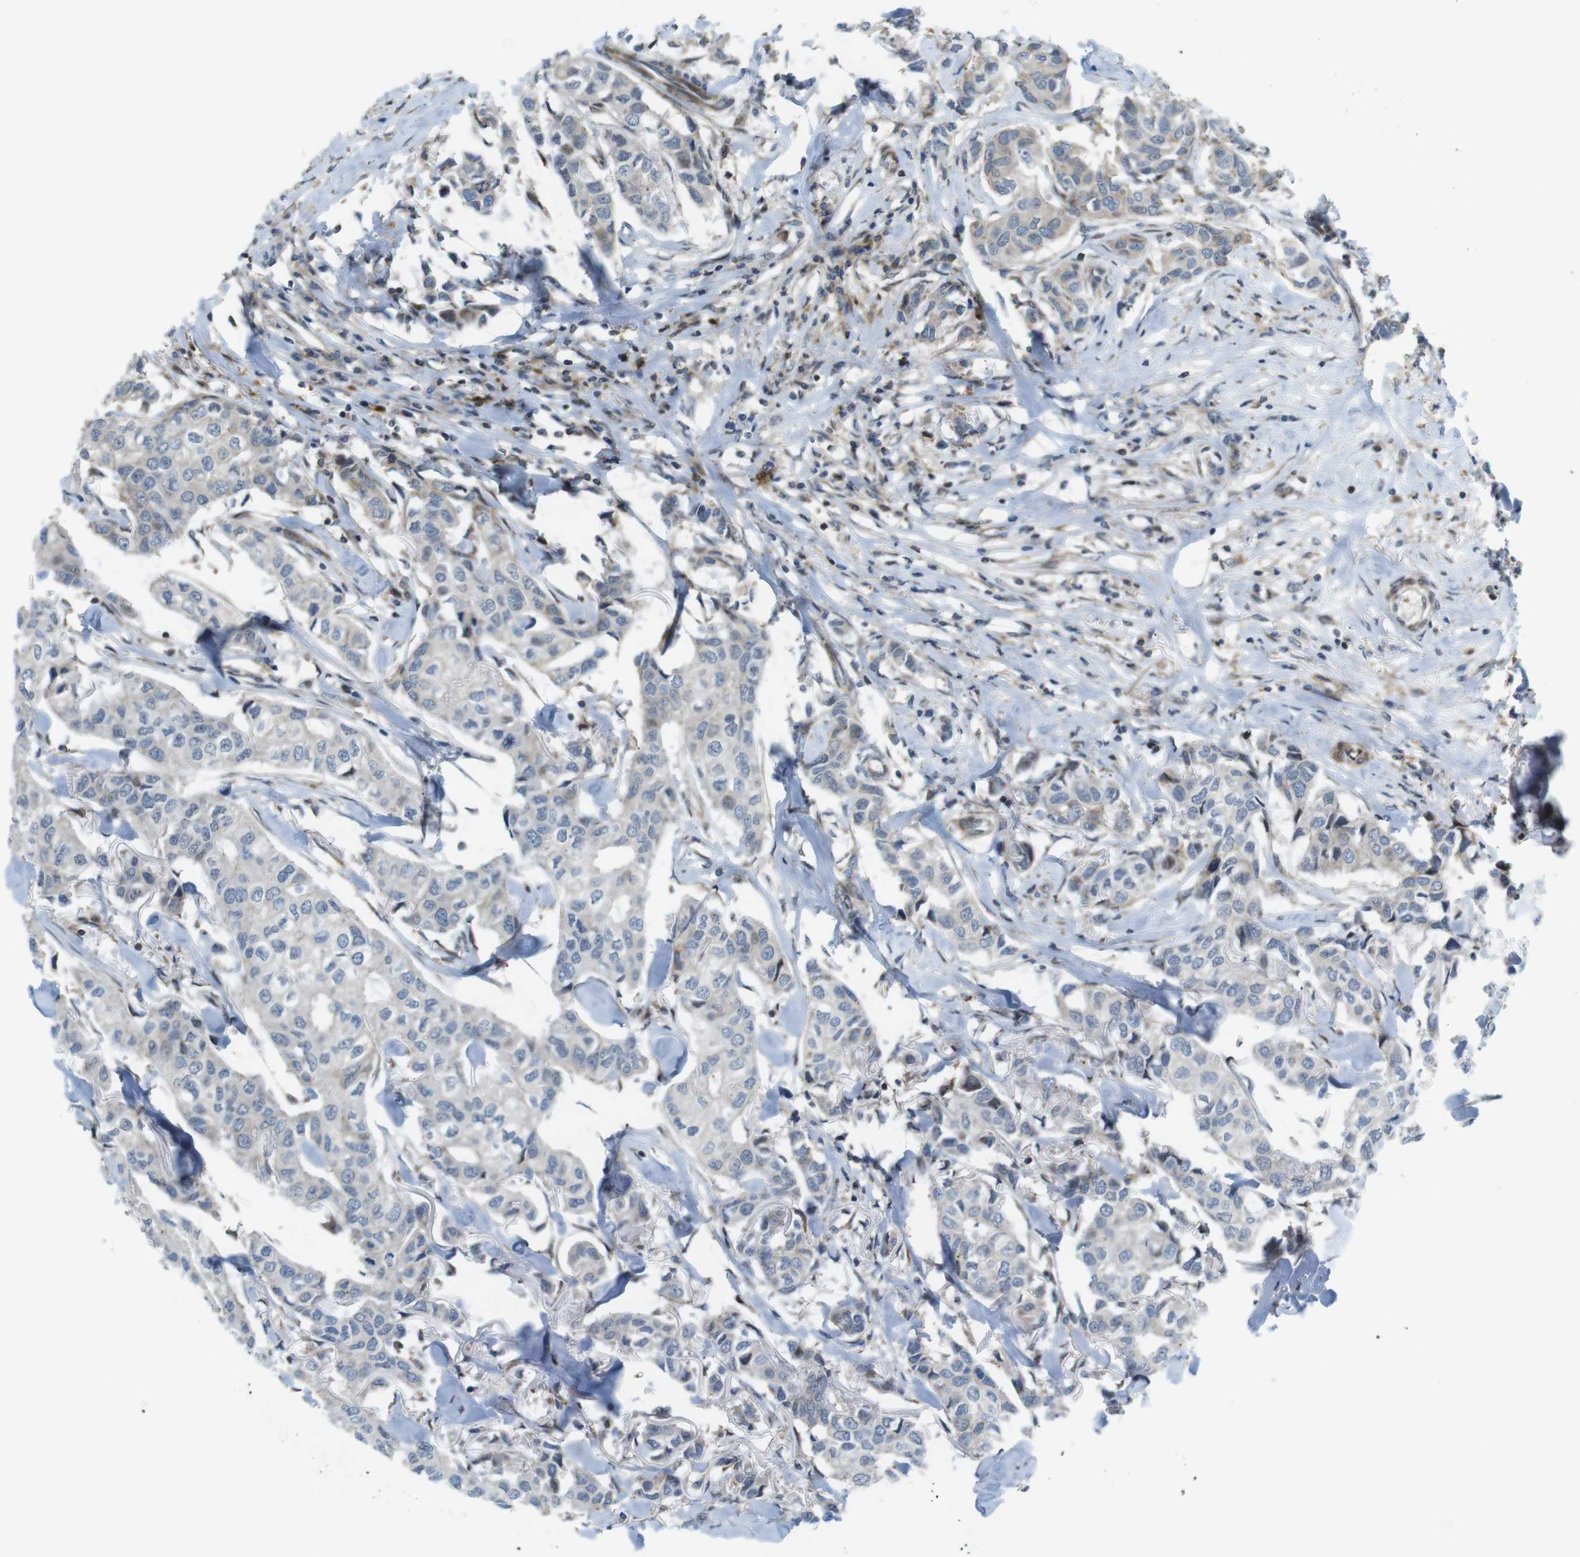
{"staining": {"intensity": "negative", "quantity": "none", "location": "none"}, "tissue": "breast cancer", "cell_type": "Tumor cells", "image_type": "cancer", "snomed": [{"axis": "morphology", "description": "Duct carcinoma"}, {"axis": "topography", "description": "Breast"}], "caption": "This is an IHC image of human breast cancer (infiltrating ductal carcinoma). There is no positivity in tumor cells.", "gene": "CUL7", "patient": {"sex": "female", "age": 80}}